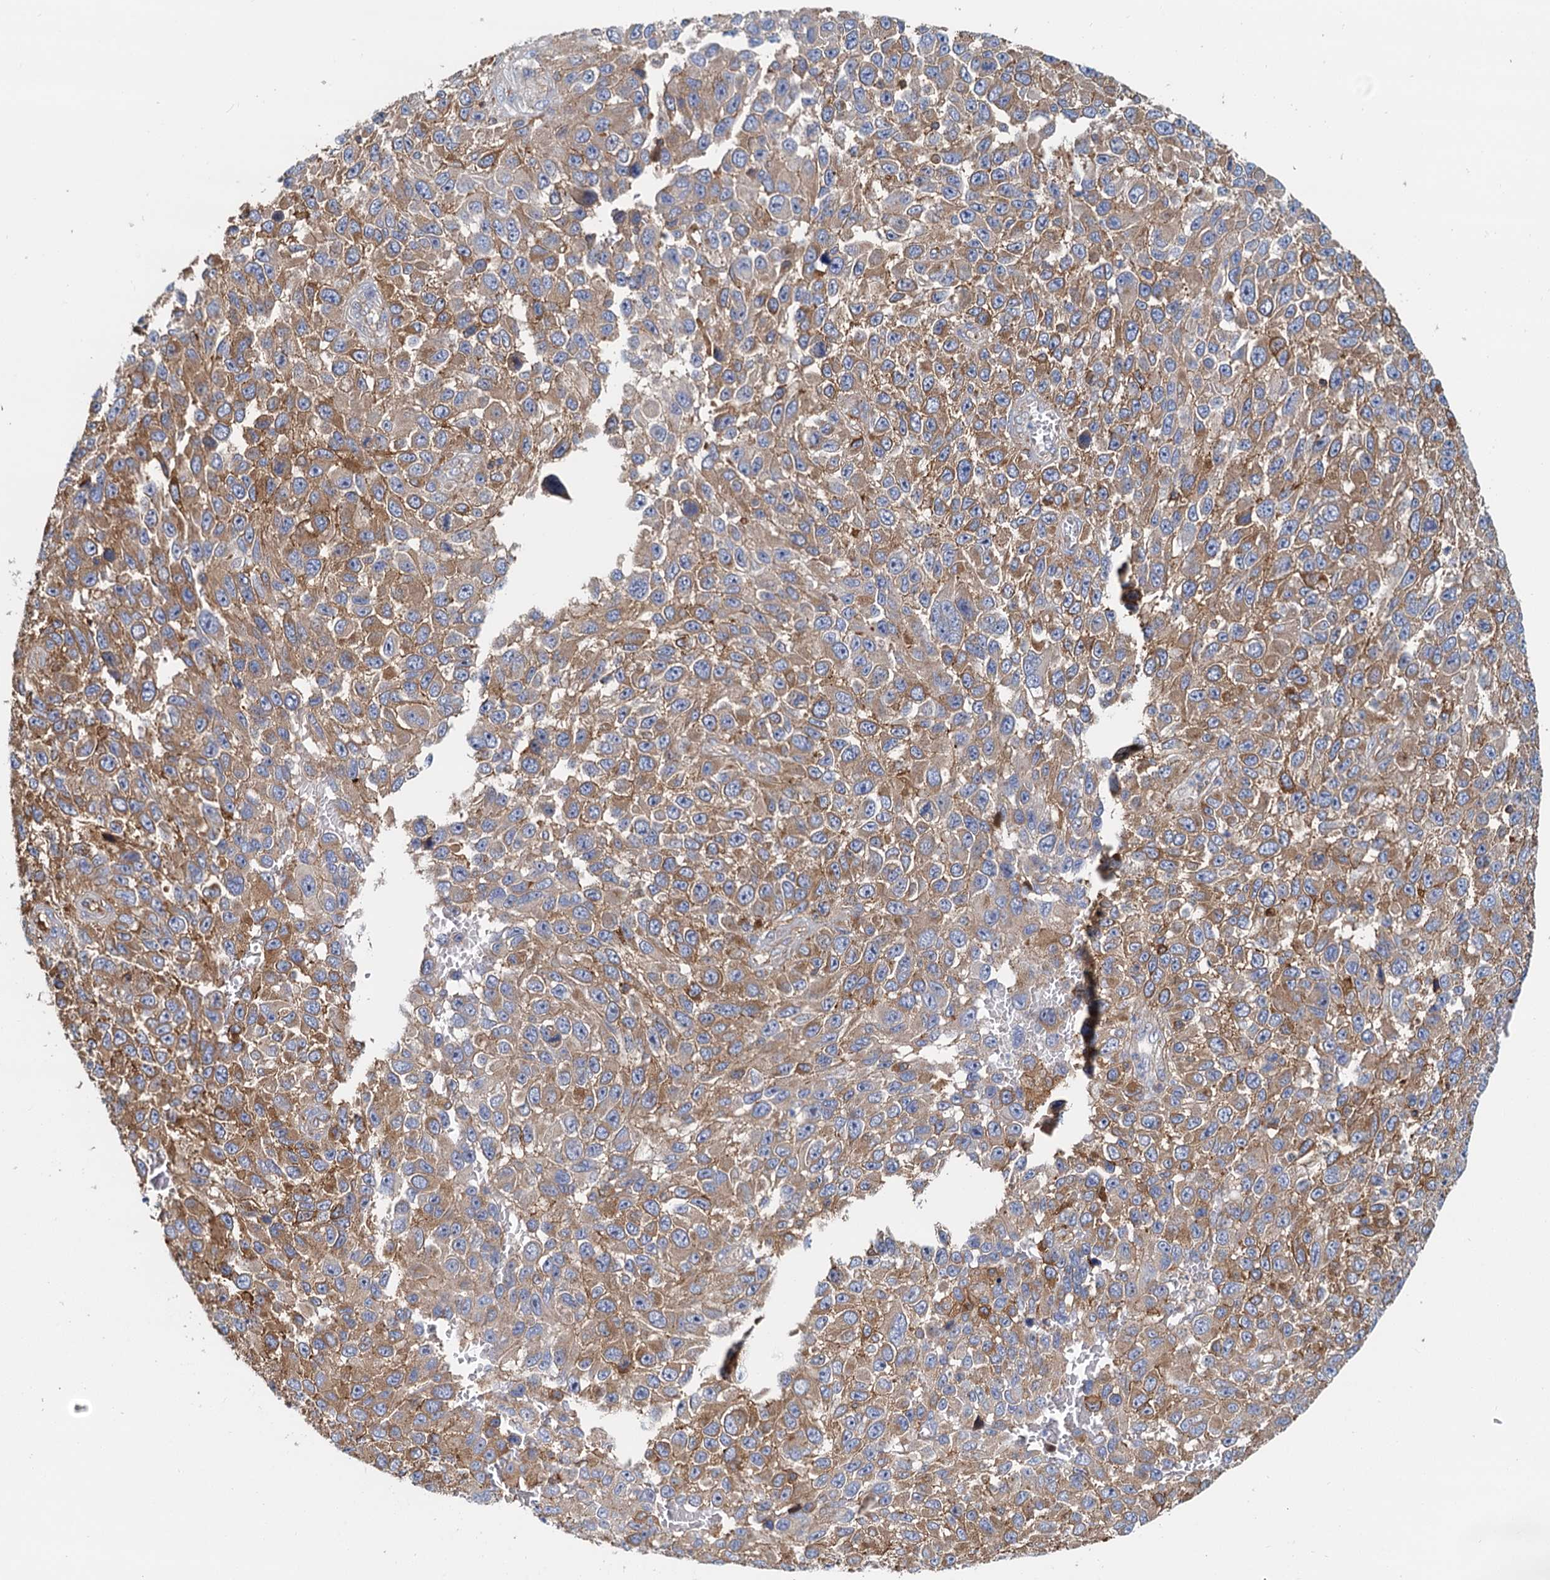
{"staining": {"intensity": "moderate", "quantity": ">75%", "location": "cytoplasmic/membranous"}, "tissue": "melanoma", "cell_type": "Tumor cells", "image_type": "cancer", "snomed": [{"axis": "morphology", "description": "Normal tissue, NOS"}, {"axis": "morphology", "description": "Malignant melanoma, NOS"}, {"axis": "topography", "description": "Skin"}], "caption": "A brown stain labels moderate cytoplasmic/membranous staining of a protein in human malignant melanoma tumor cells.", "gene": "LNX2", "patient": {"sex": "female", "age": 96}}